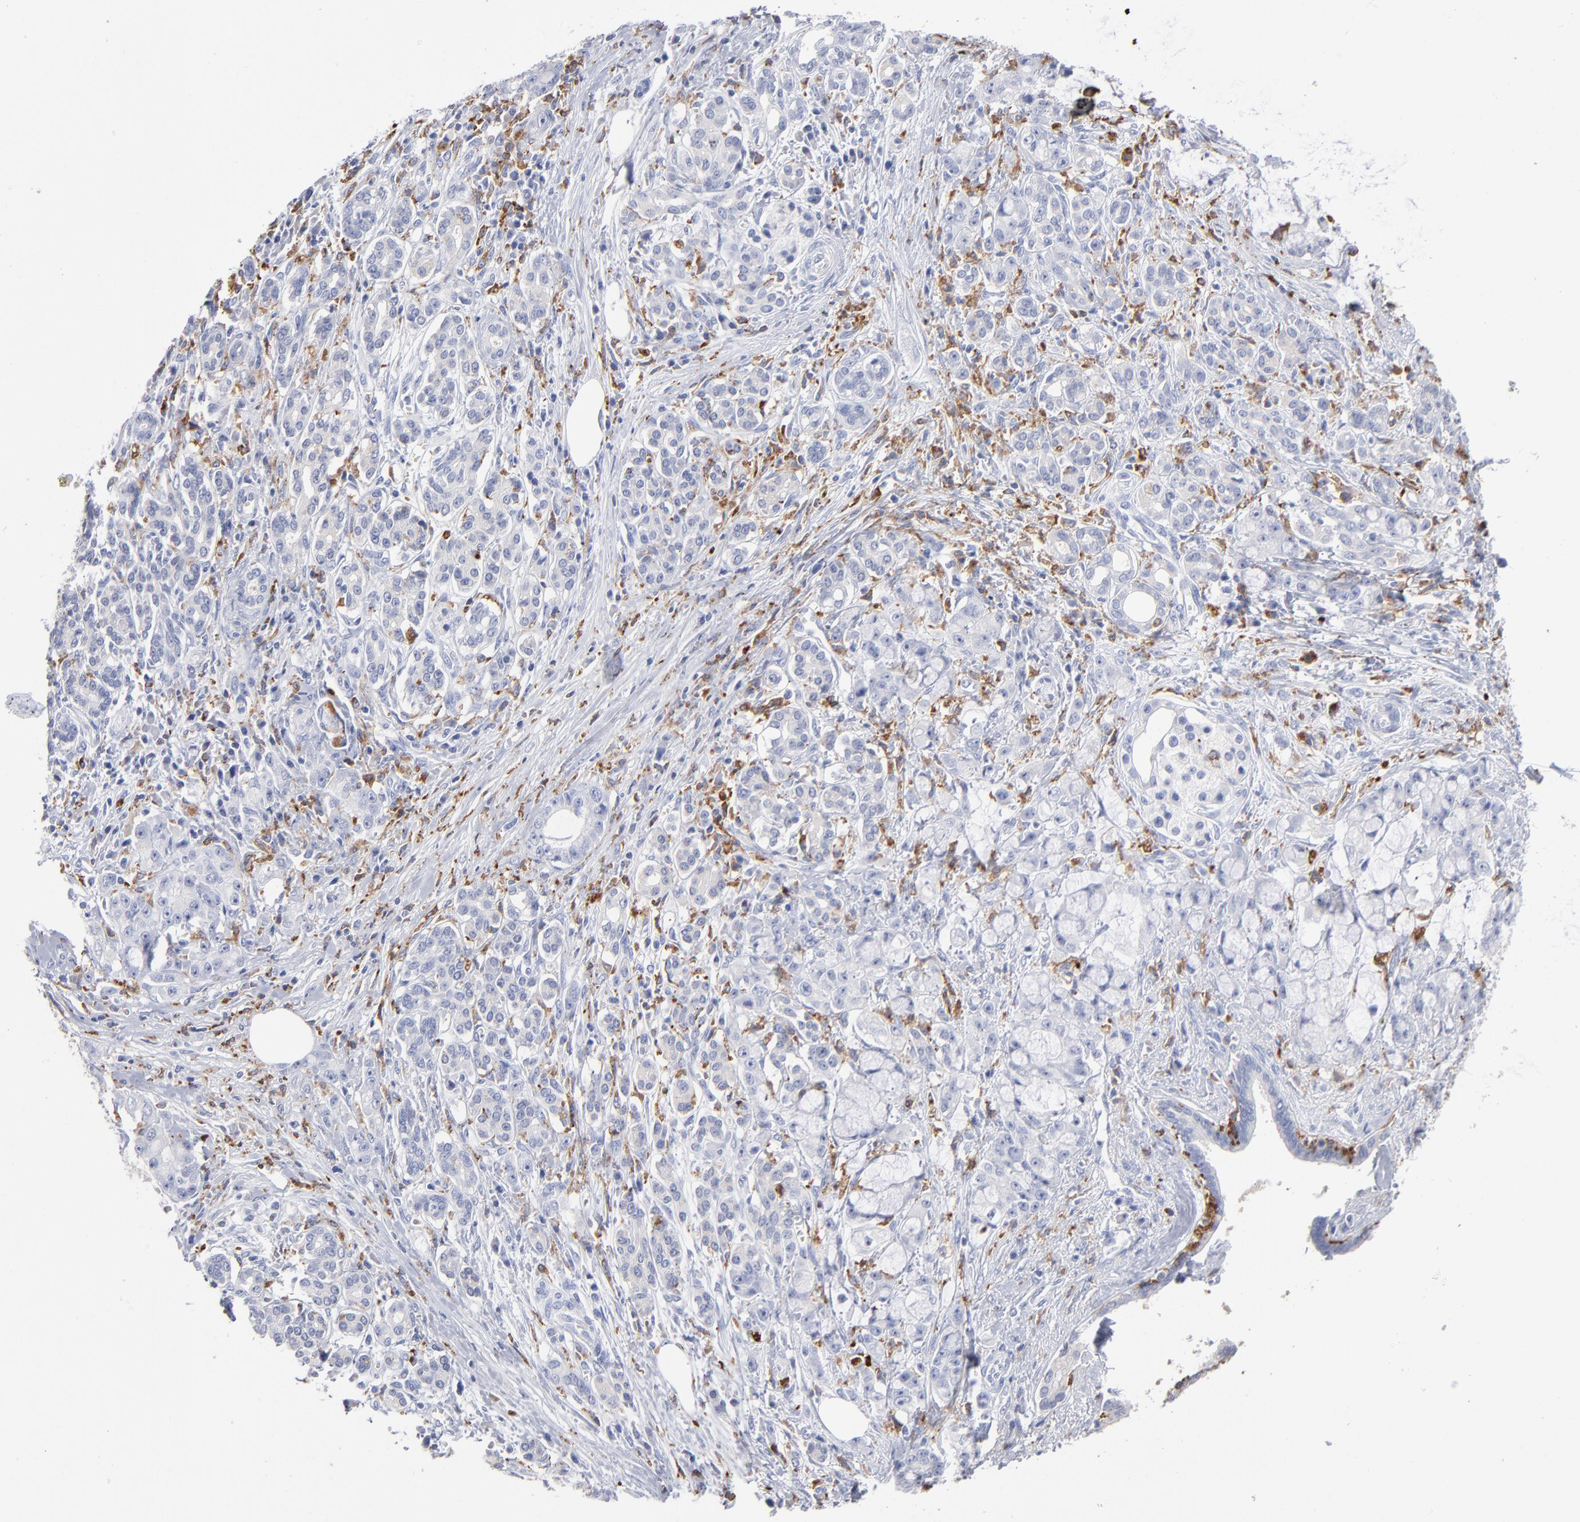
{"staining": {"intensity": "negative", "quantity": "none", "location": "none"}, "tissue": "pancreatic cancer", "cell_type": "Tumor cells", "image_type": "cancer", "snomed": [{"axis": "morphology", "description": "Adenocarcinoma, NOS"}, {"axis": "topography", "description": "Pancreas"}], "caption": "IHC histopathology image of human pancreatic cancer stained for a protein (brown), which shows no positivity in tumor cells.", "gene": "CD180", "patient": {"sex": "female", "age": 73}}